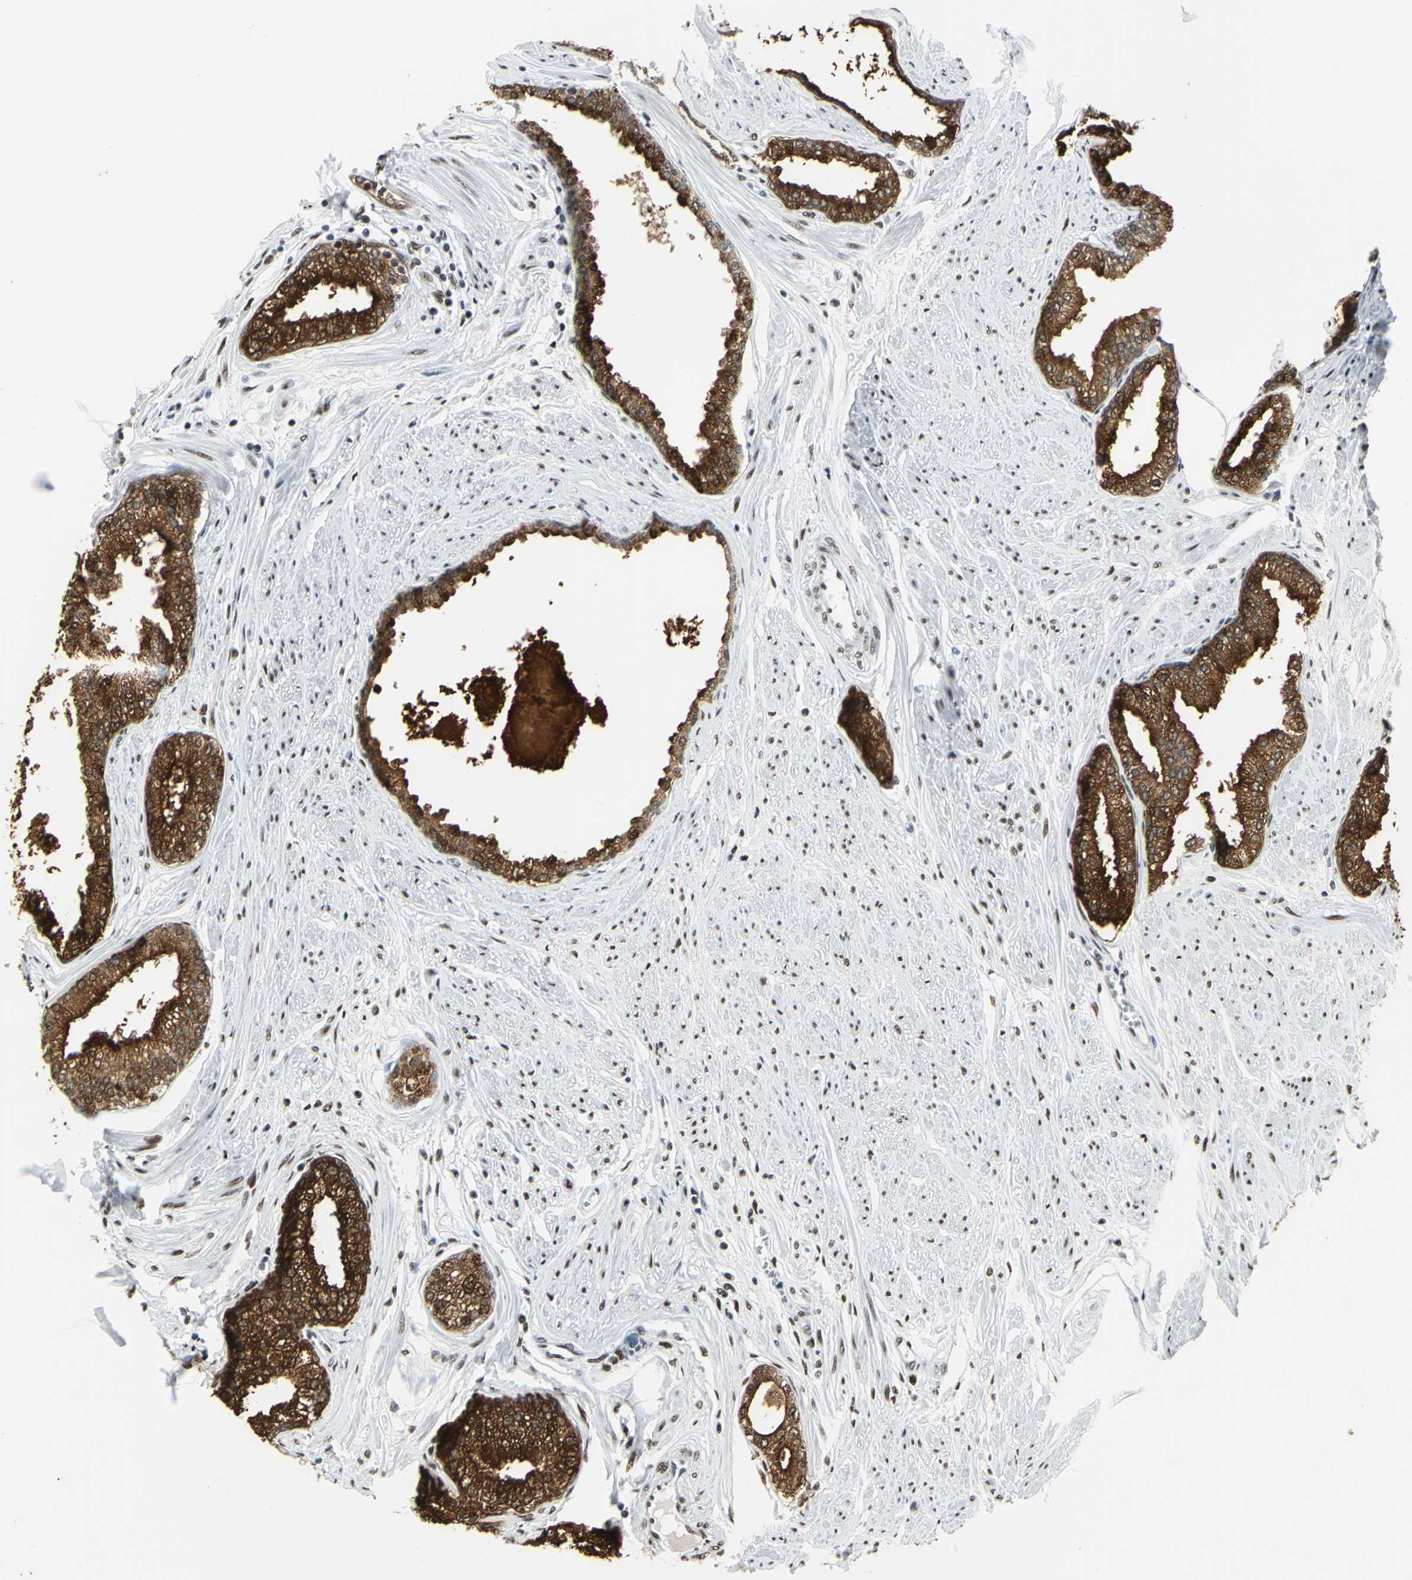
{"staining": {"intensity": "strong", "quantity": ">75%", "location": "cytoplasmic/membranous,nuclear"}, "tissue": "prostate", "cell_type": "Glandular cells", "image_type": "normal", "snomed": [{"axis": "morphology", "description": "Normal tissue, NOS"}, {"axis": "topography", "description": "Prostate"}], "caption": "This micrograph reveals benign prostate stained with immunohistochemistry (IHC) to label a protein in brown. The cytoplasmic/membranous,nuclear of glandular cells show strong positivity for the protein. Nuclei are counter-stained blue.", "gene": "HDAC2", "patient": {"sex": "male", "age": 64}}